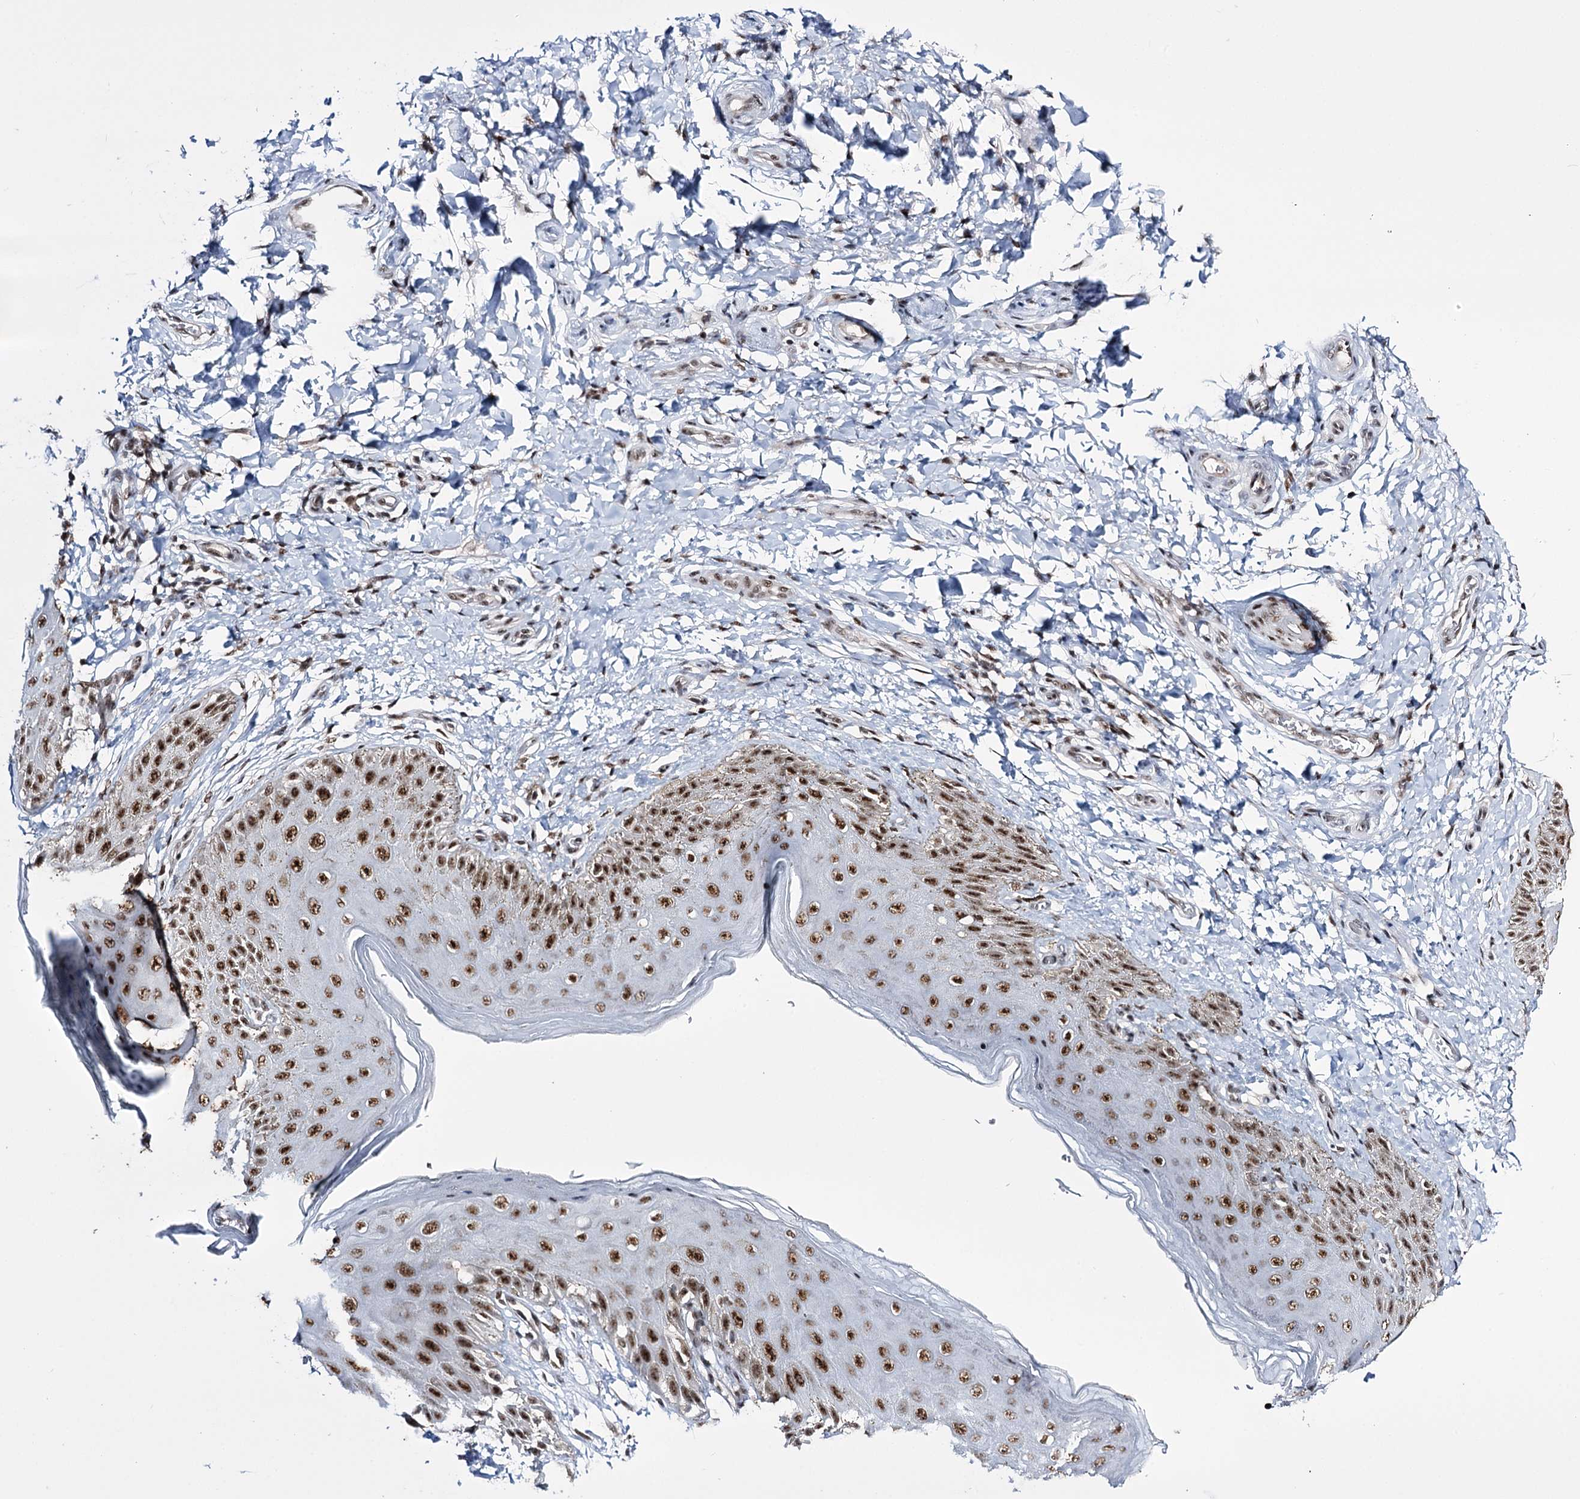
{"staining": {"intensity": "strong", "quantity": ">75%", "location": "nuclear"}, "tissue": "skin", "cell_type": "Epidermal cells", "image_type": "normal", "snomed": [{"axis": "morphology", "description": "Normal tissue, NOS"}, {"axis": "topography", "description": "Anal"}], "caption": "The immunohistochemical stain labels strong nuclear positivity in epidermal cells of unremarkable skin.", "gene": "PRPF40A", "patient": {"sex": "male", "age": 44}}